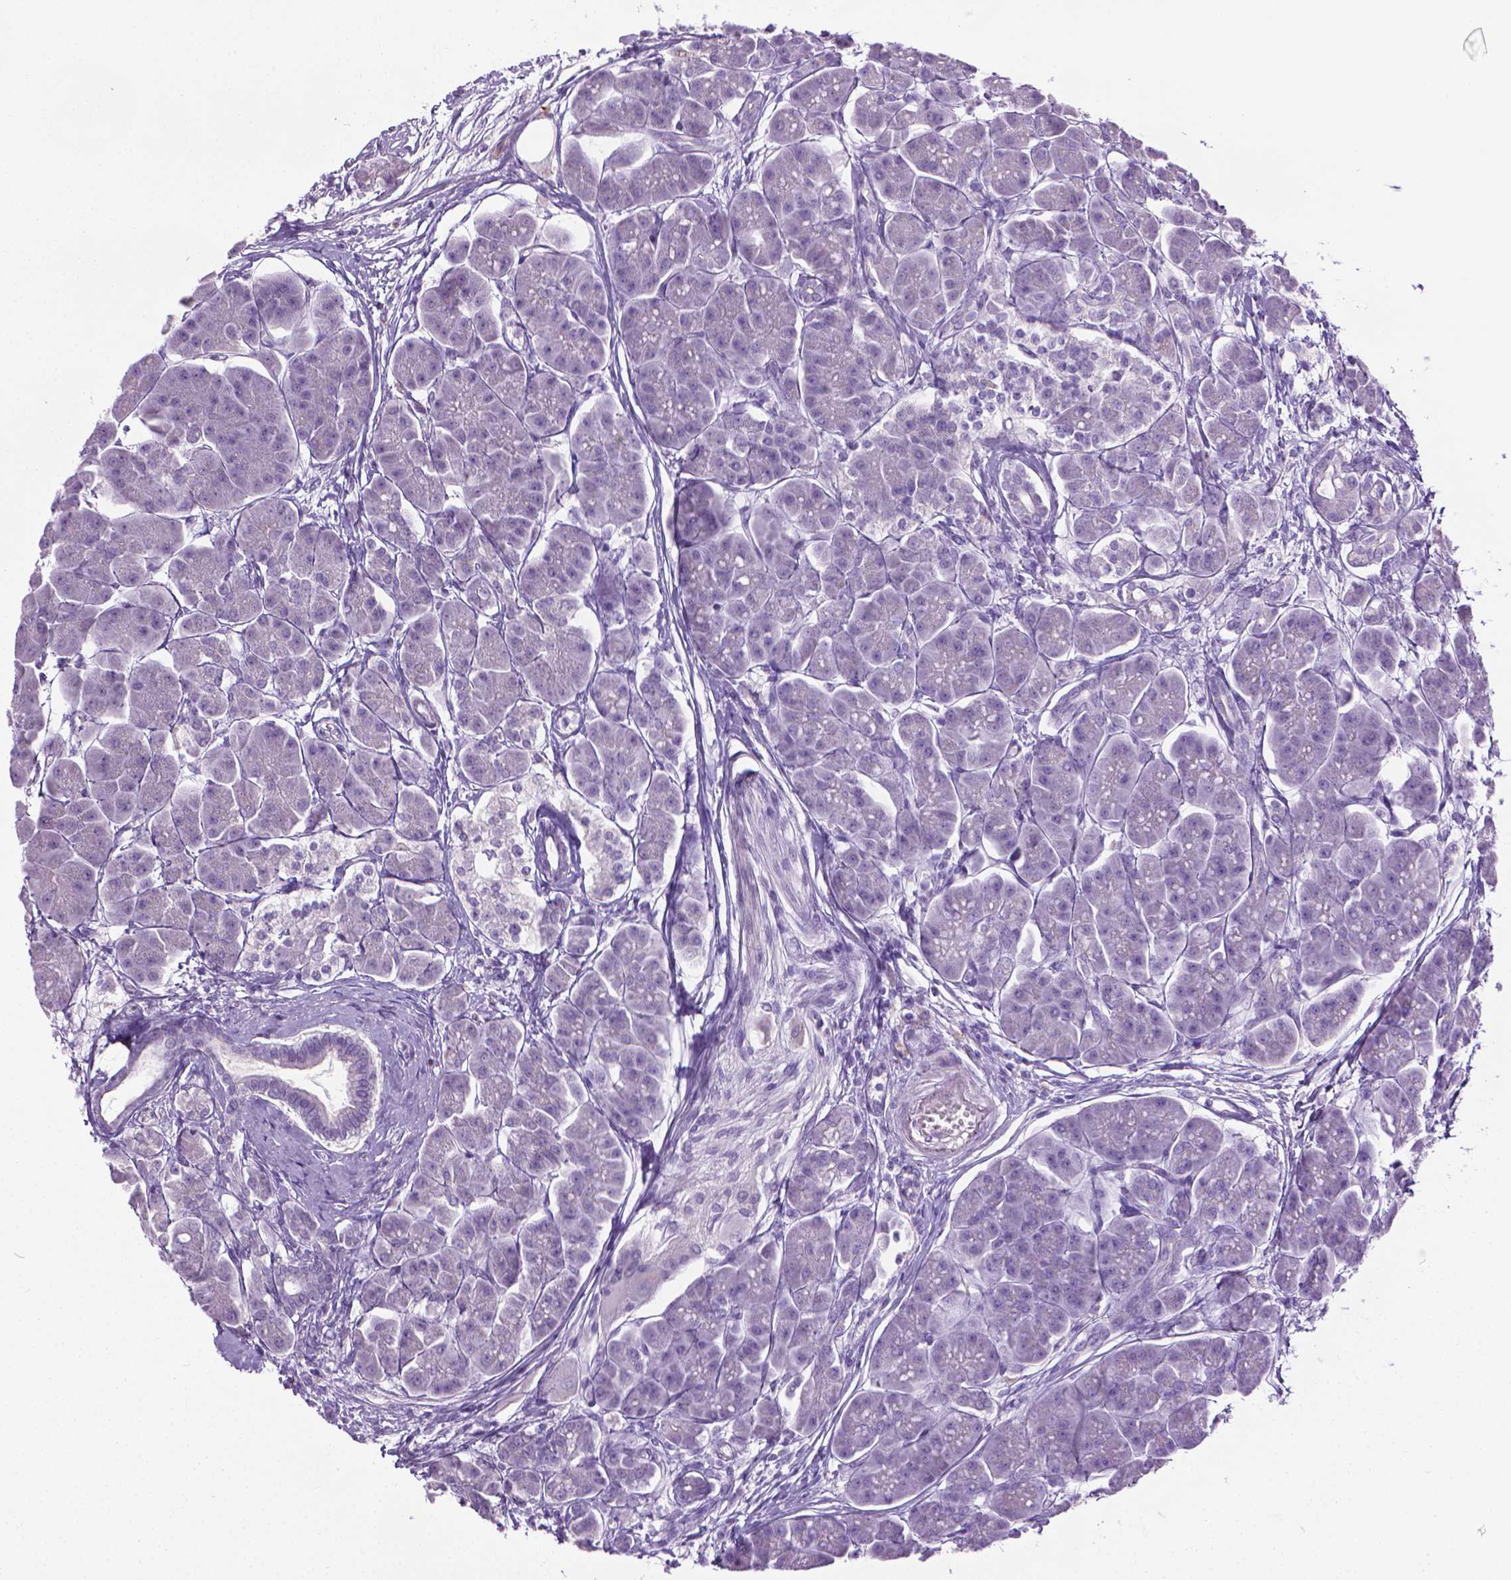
{"staining": {"intensity": "negative", "quantity": "none", "location": "none"}, "tissue": "pancreas", "cell_type": "Exocrine glandular cells", "image_type": "normal", "snomed": [{"axis": "morphology", "description": "Normal tissue, NOS"}, {"axis": "topography", "description": "Adipose tissue"}, {"axis": "topography", "description": "Pancreas"}, {"axis": "topography", "description": "Peripheral nerve tissue"}], "caption": "This is a histopathology image of immunohistochemistry staining of normal pancreas, which shows no staining in exocrine glandular cells.", "gene": "DNAI7", "patient": {"sex": "female", "age": 58}}